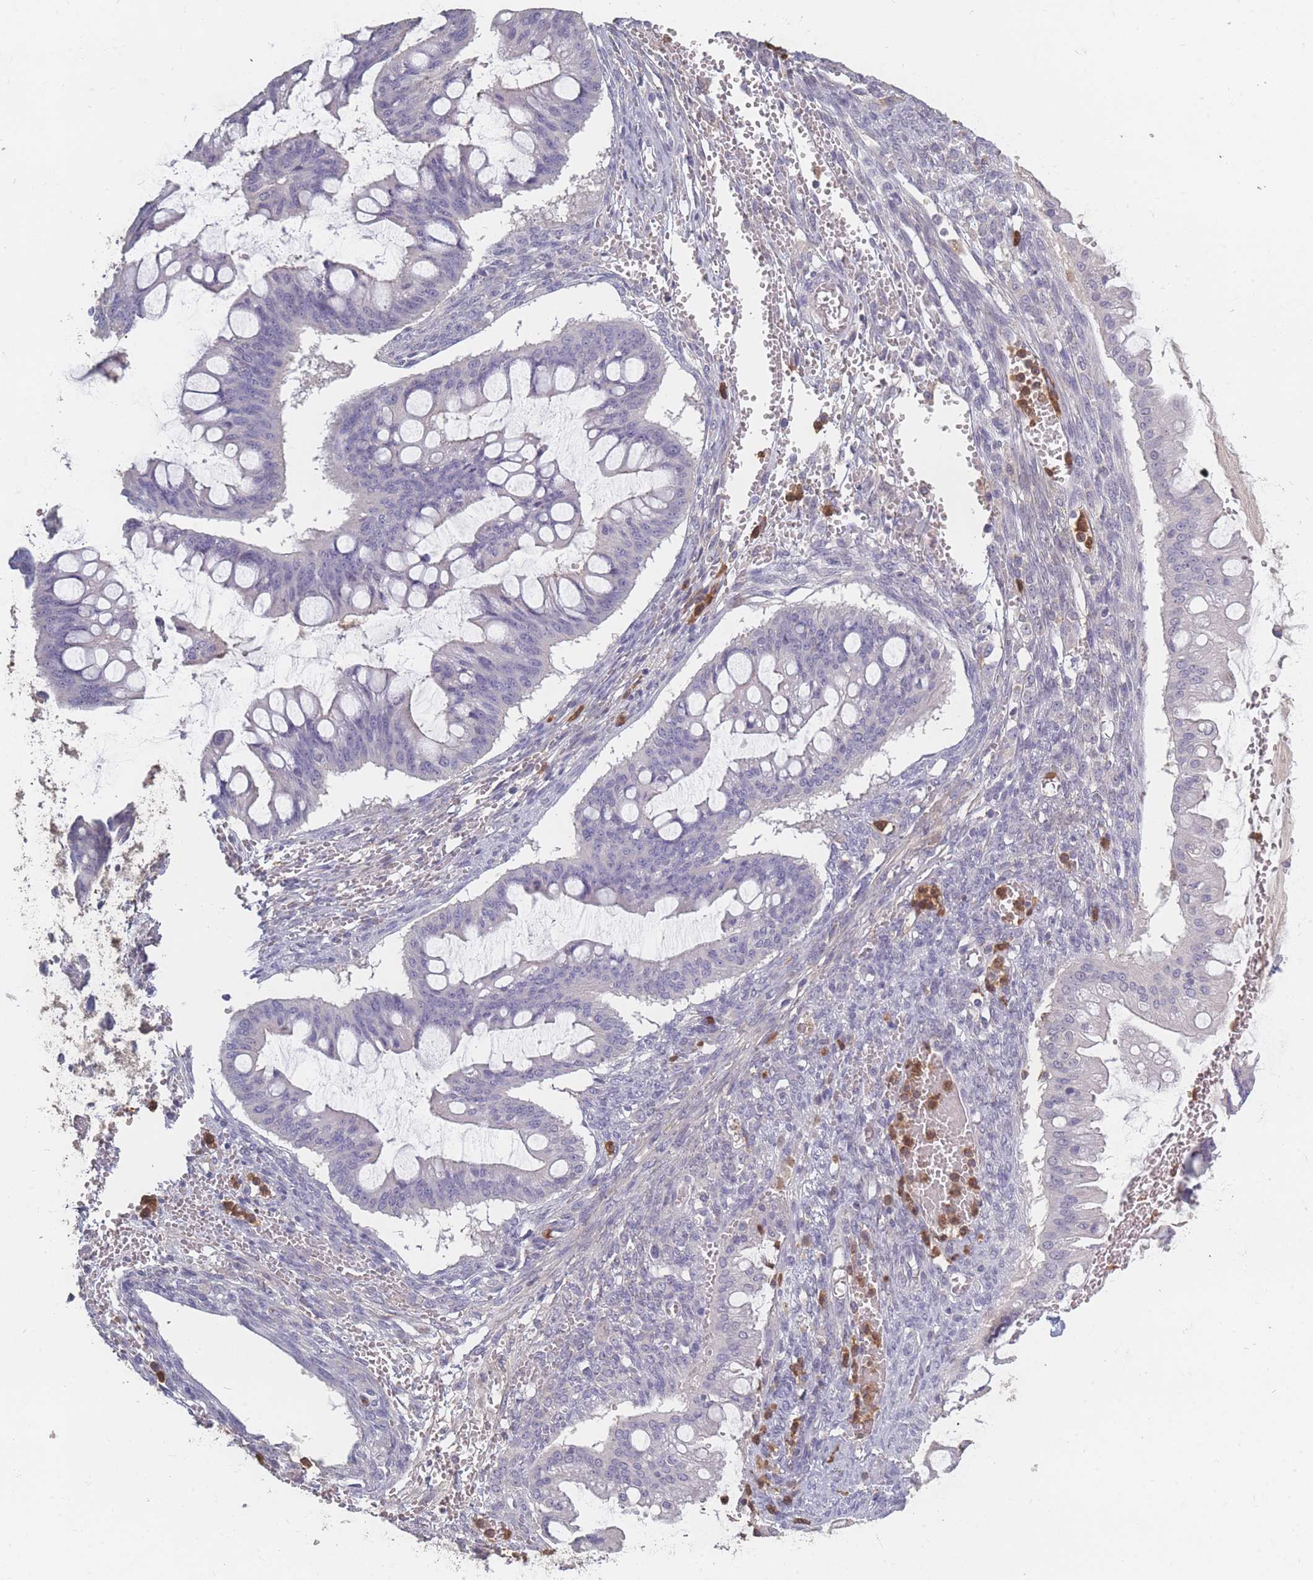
{"staining": {"intensity": "negative", "quantity": "none", "location": "none"}, "tissue": "ovarian cancer", "cell_type": "Tumor cells", "image_type": "cancer", "snomed": [{"axis": "morphology", "description": "Cystadenocarcinoma, mucinous, NOS"}, {"axis": "topography", "description": "Ovary"}], "caption": "An IHC image of ovarian cancer (mucinous cystadenocarcinoma) is shown. There is no staining in tumor cells of ovarian cancer (mucinous cystadenocarcinoma). (Stains: DAB (3,3'-diaminobenzidine) immunohistochemistry (IHC) with hematoxylin counter stain, Microscopy: brightfield microscopy at high magnification).", "gene": "BST1", "patient": {"sex": "female", "age": 73}}